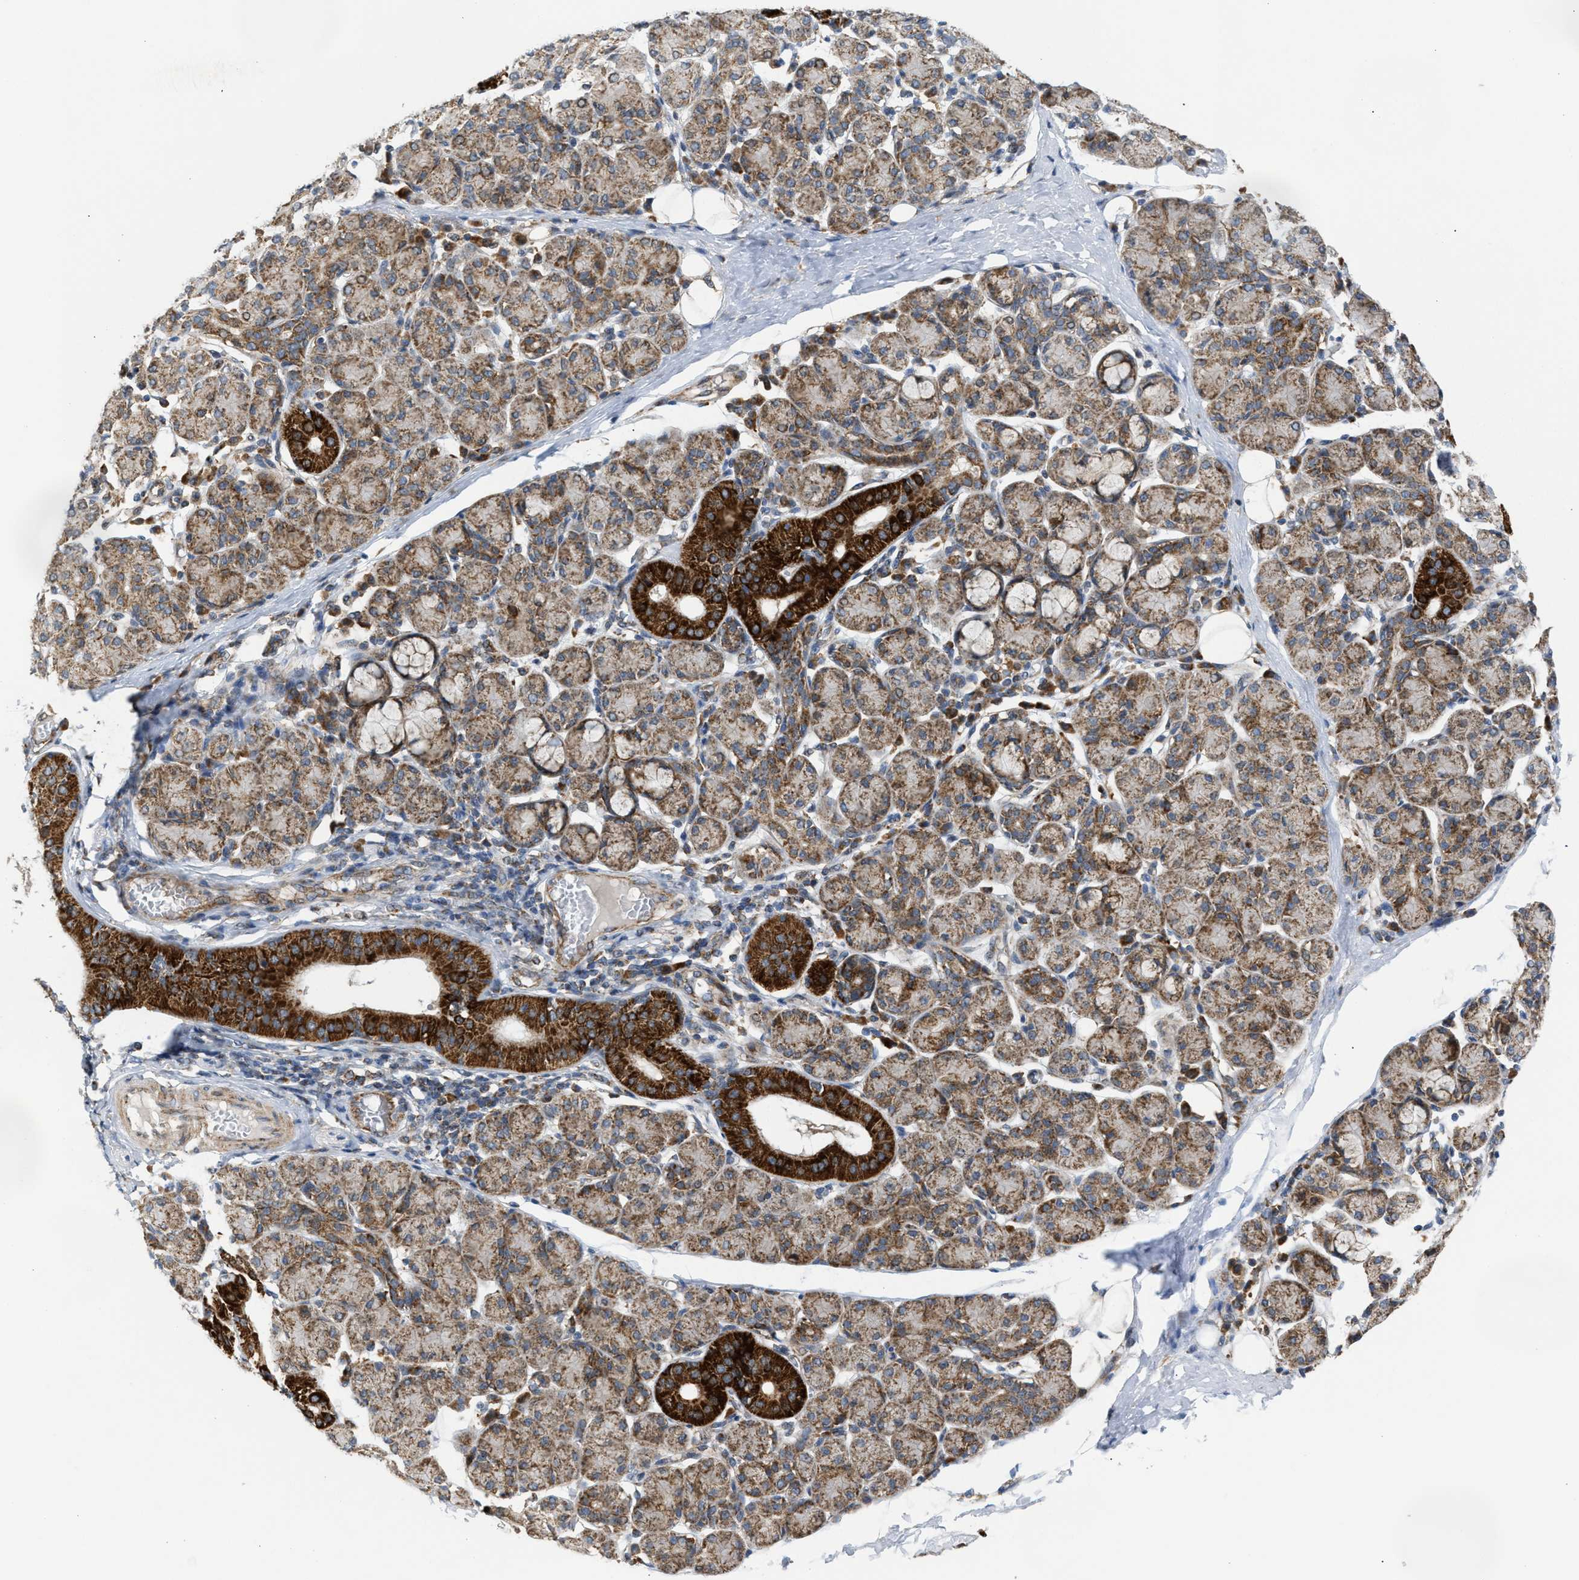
{"staining": {"intensity": "strong", "quantity": "25%-75%", "location": "cytoplasmic/membranous"}, "tissue": "salivary gland", "cell_type": "Glandular cells", "image_type": "normal", "snomed": [{"axis": "morphology", "description": "Normal tissue, NOS"}, {"axis": "morphology", "description": "Inflammation, NOS"}, {"axis": "topography", "description": "Lymph node"}, {"axis": "topography", "description": "Salivary gland"}], "caption": "Salivary gland stained with a brown dye reveals strong cytoplasmic/membranous positive expression in about 25%-75% of glandular cells.", "gene": "TACO1", "patient": {"sex": "male", "age": 3}}